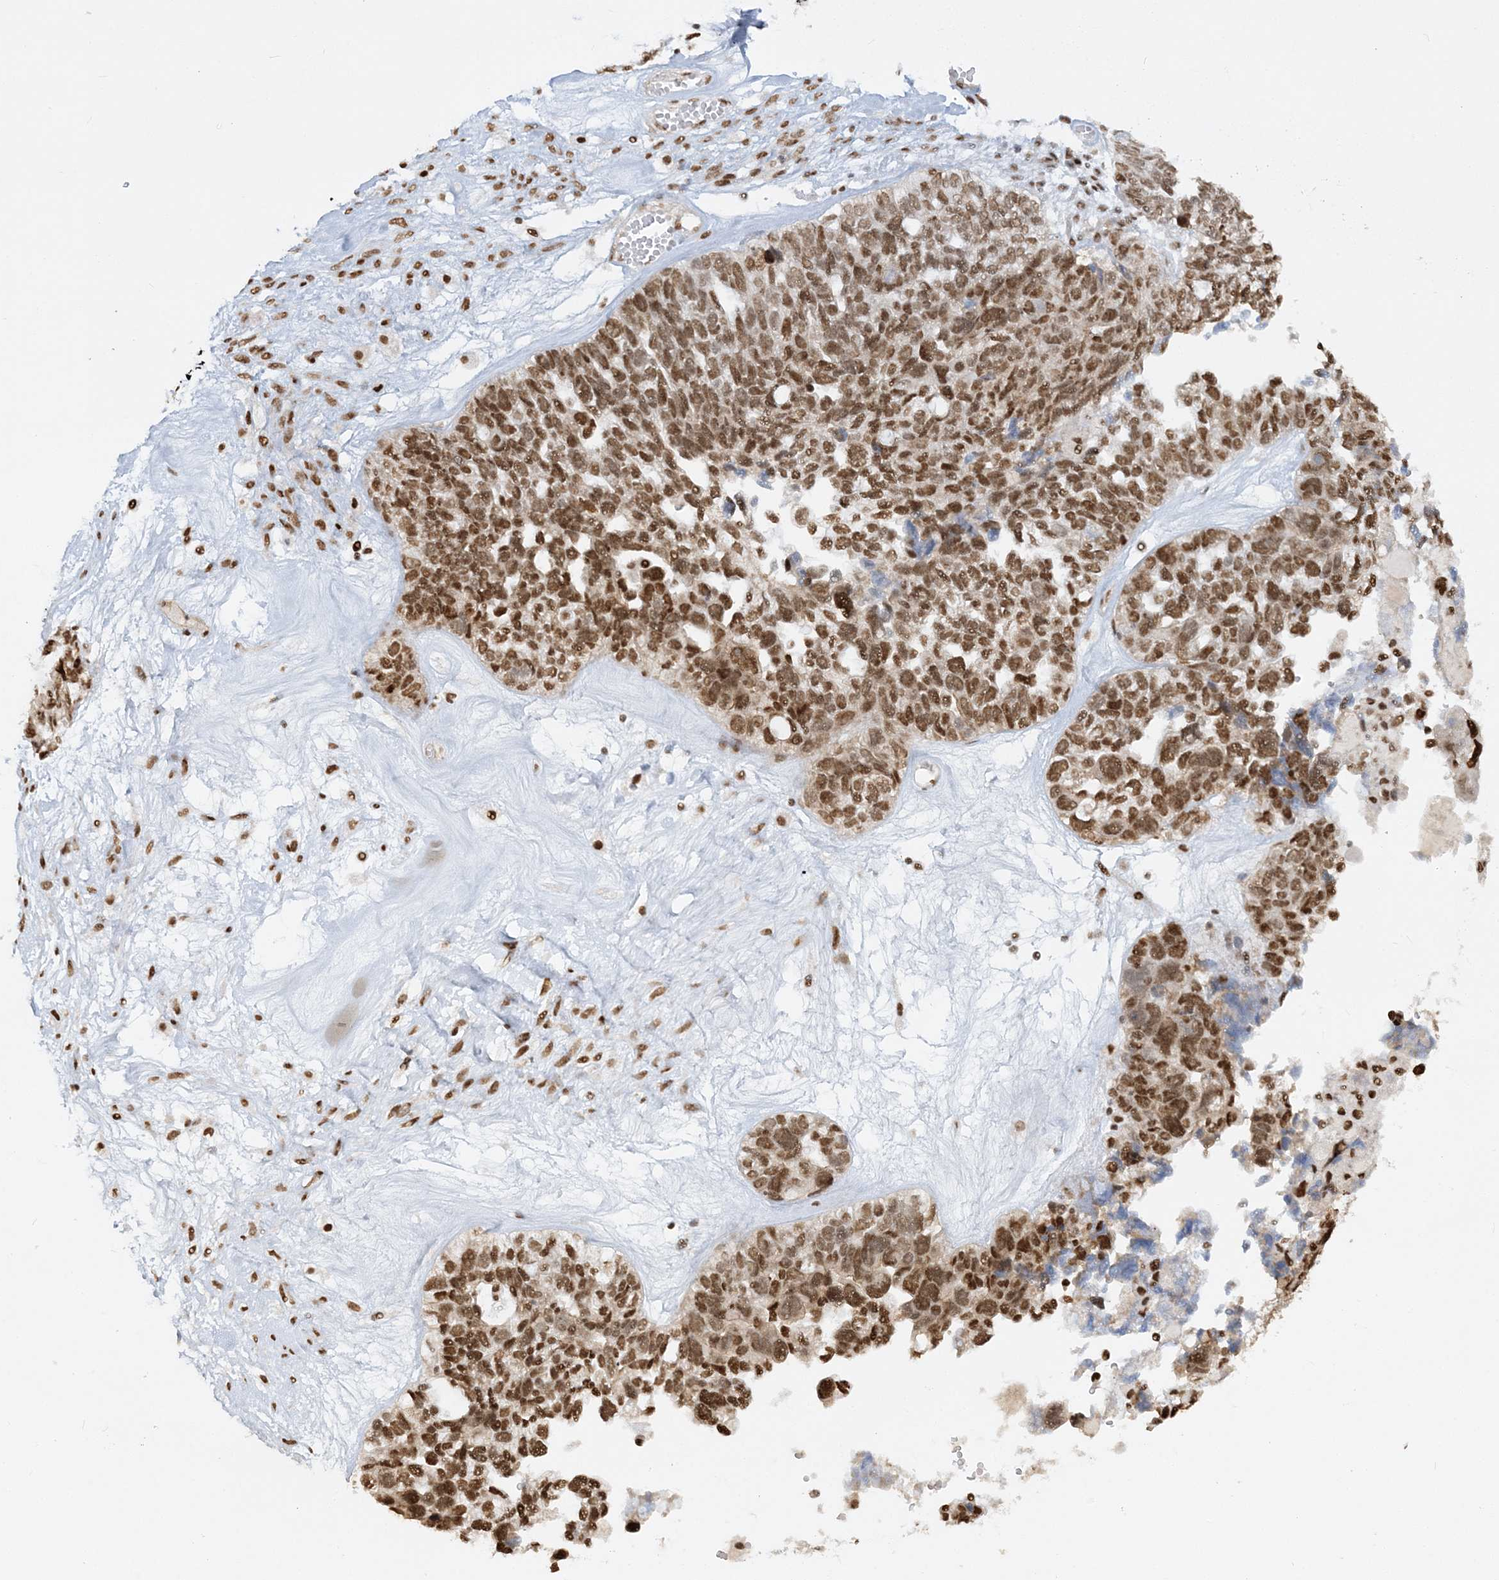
{"staining": {"intensity": "moderate", "quantity": ">75%", "location": "nuclear"}, "tissue": "ovarian cancer", "cell_type": "Tumor cells", "image_type": "cancer", "snomed": [{"axis": "morphology", "description": "Cystadenocarcinoma, serous, NOS"}, {"axis": "topography", "description": "Ovary"}], "caption": "An IHC photomicrograph of tumor tissue is shown. Protein staining in brown labels moderate nuclear positivity in ovarian serous cystadenocarcinoma within tumor cells. Nuclei are stained in blue.", "gene": "DELE1", "patient": {"sex": "female", "age": 79}}